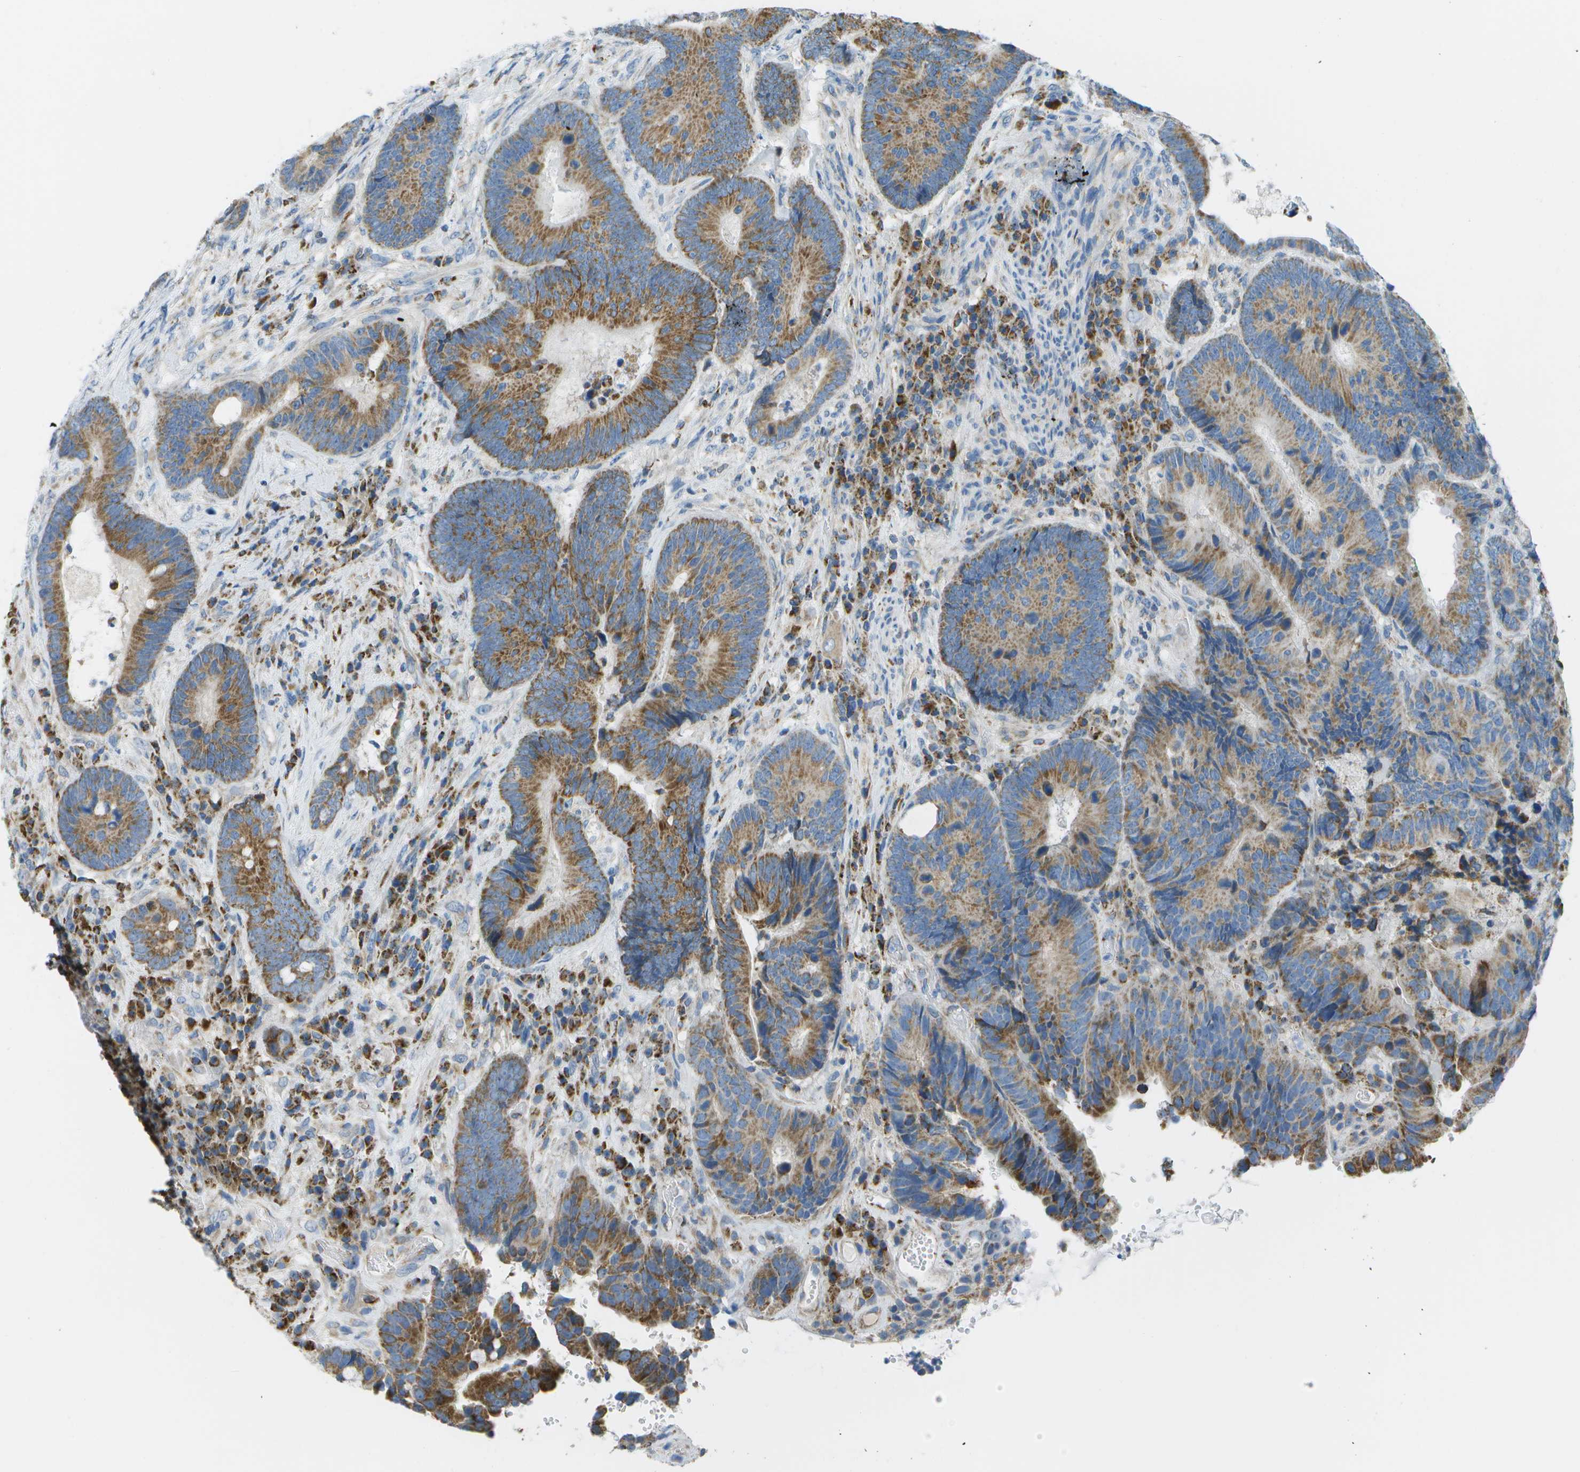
{"staining": {"intensity": "moderate", "quantity": ">75%", "location": "cytoplasmic/membranous"}, "tissue": "colorectal cancer", "cell_type": "Tumor cells", "image_type": "cancer", "snomed": [{"axis": "morphology", "description": "Adenocarcinoma, NOS"}, {"axis": "topography", "description": "Rectum"}], "caption": "Adenocarcinoma (colorectal) stained with a protein marker exhibits moderate staining in tumor cells.", "gene": "PTGIS", "patient": {"sex": "female", "age": 89}}